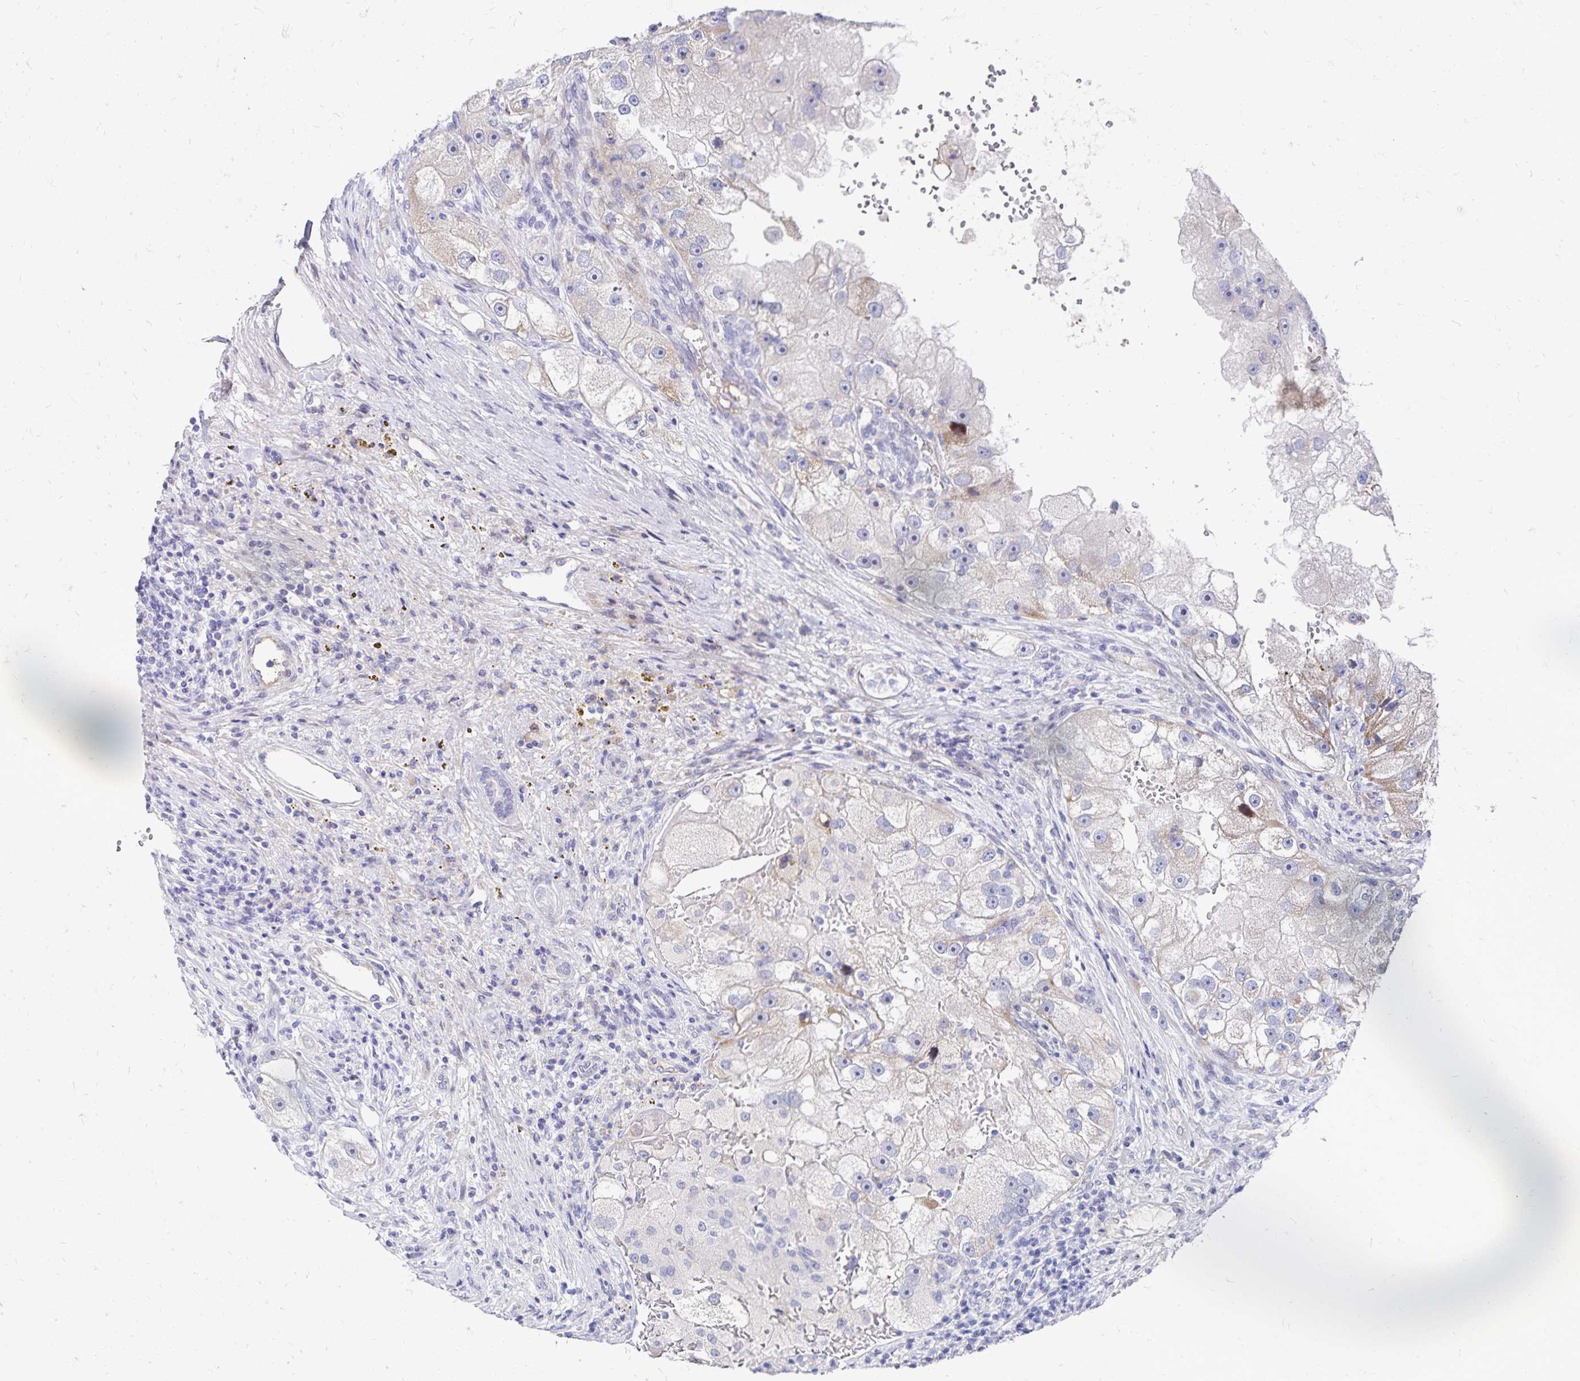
{"staining": {"intensity": "weak", "quantity": "<25%", "location": "cytoplasmic/membranous"}, "tissue": "renal cancer", "cell_type": "Tumor cells", "image_type": "cancer", "snomed": [{"axis": "morphology", "description": "Adenocarcinoma, NOS"}, {"axis": "topography", "description": "Kidney"}], "caption": "Renal cancer (adenocarcinoma) was stained to show a protein in brown. There is no significant staining in tumor cells. Brightfield microscopy of immunohistochemistry stained with DAB (3,3'-diaminobenzidine) (brown) and hematoxylin (blue), captured at high magnification.", "gene": "NECAP1", "patient": {"sex": "male", "age": 63}}